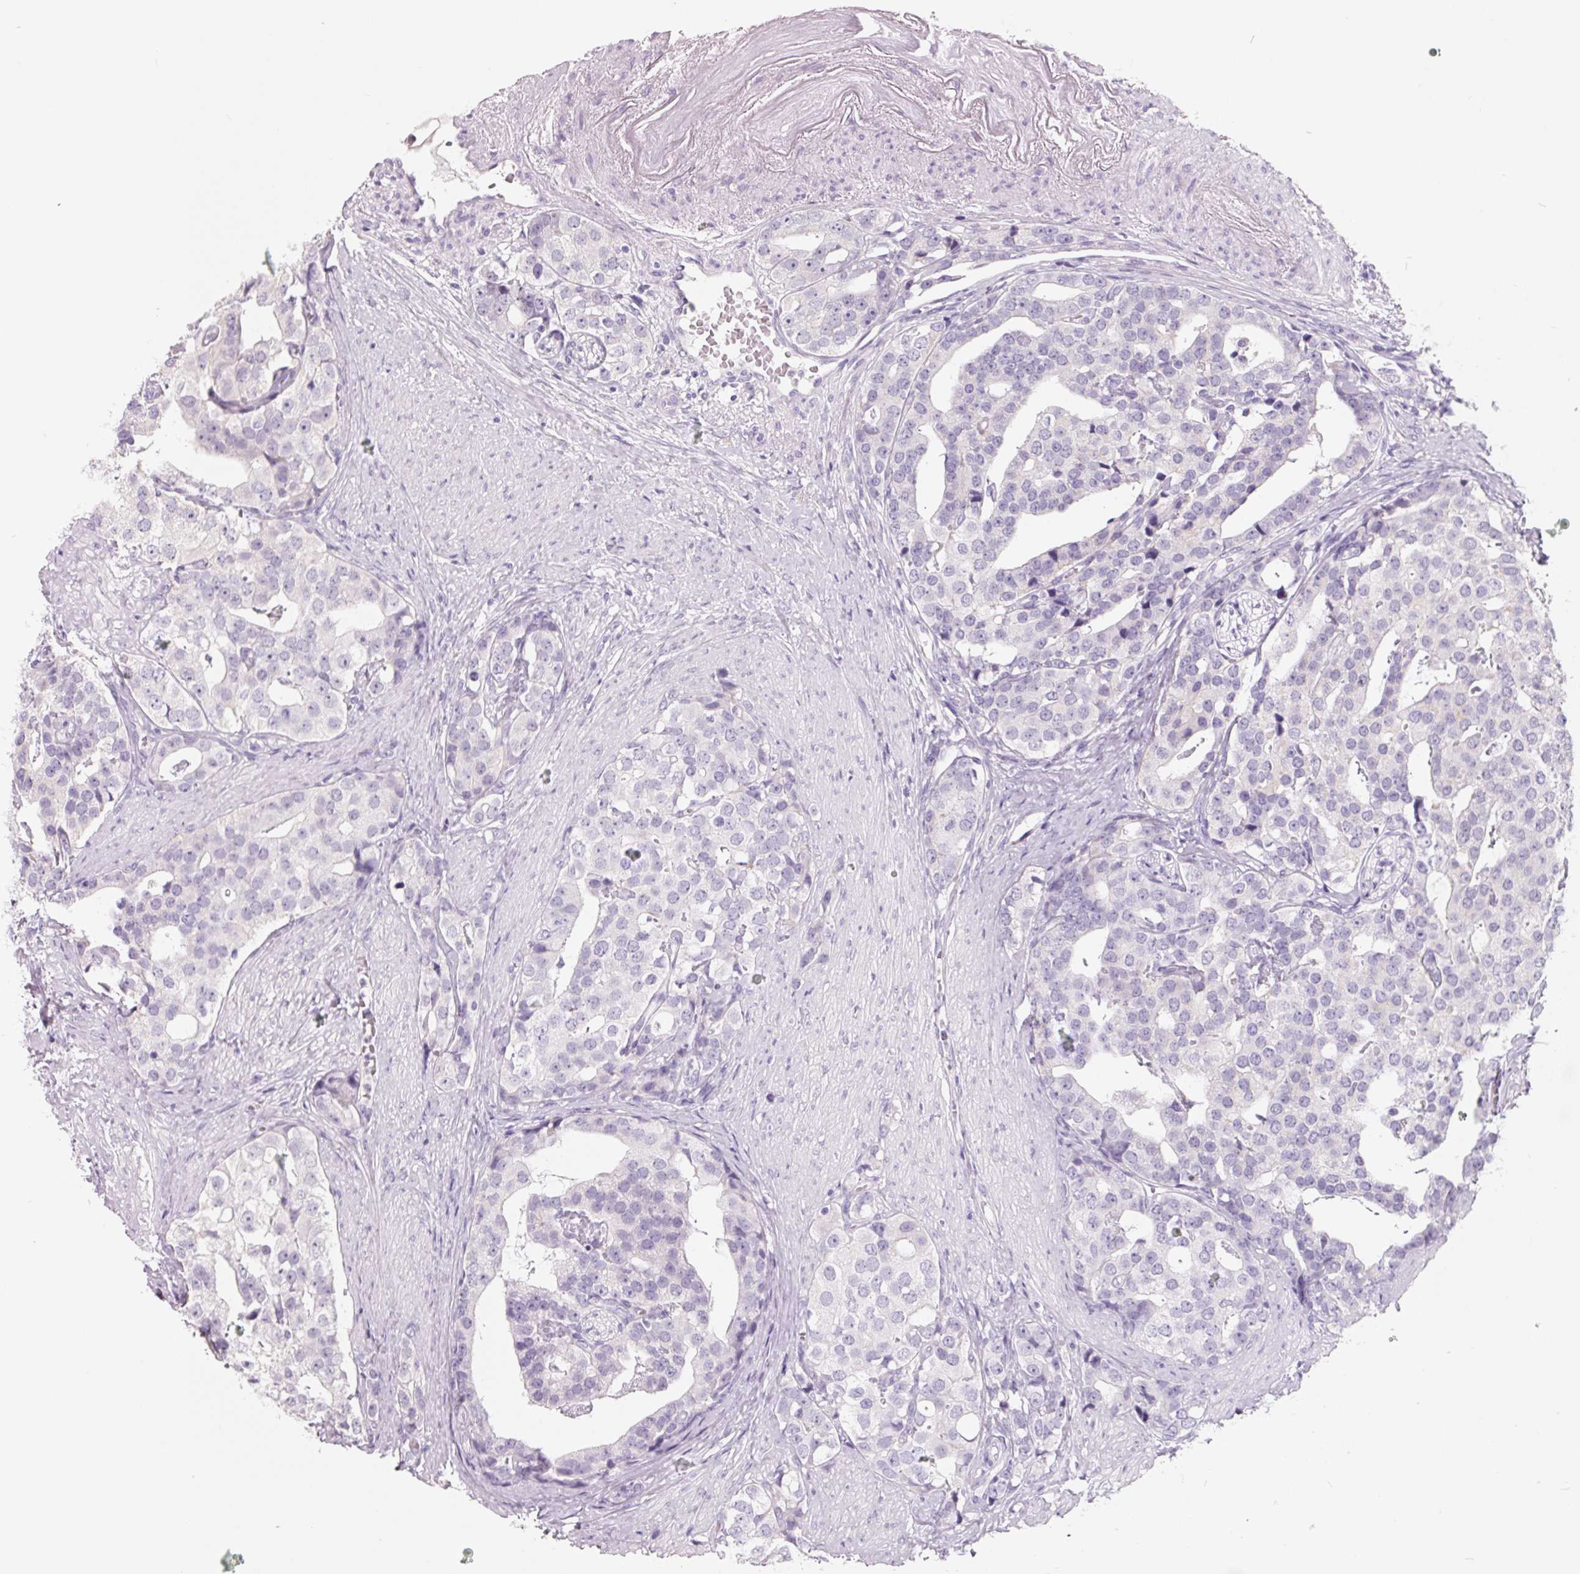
{"staining": {"intensity": "negative", "quantity": "none", "location": "none"}, "tissue": "prostate cancer", "cell_type": "Tumor cells", "image_type": "cancer", "snomed": [{"axis": "morphology", "description": "Adenocarcinoma, High grade"}, {"axis": "topography", "description": "Prostate"}], "caption": "Immunohistochemical staining of human prostate cancer (high-grade adenocarcinoma) reveals no significant positivity in tumor cells. Brightfield microscopy of immunohistochemistry (IHC) stained with DAB (brown) and hematoxylin (blue), captured at high magnification.", "gene": "FTCD", "patient": {"sex": "male", "age": 71}}